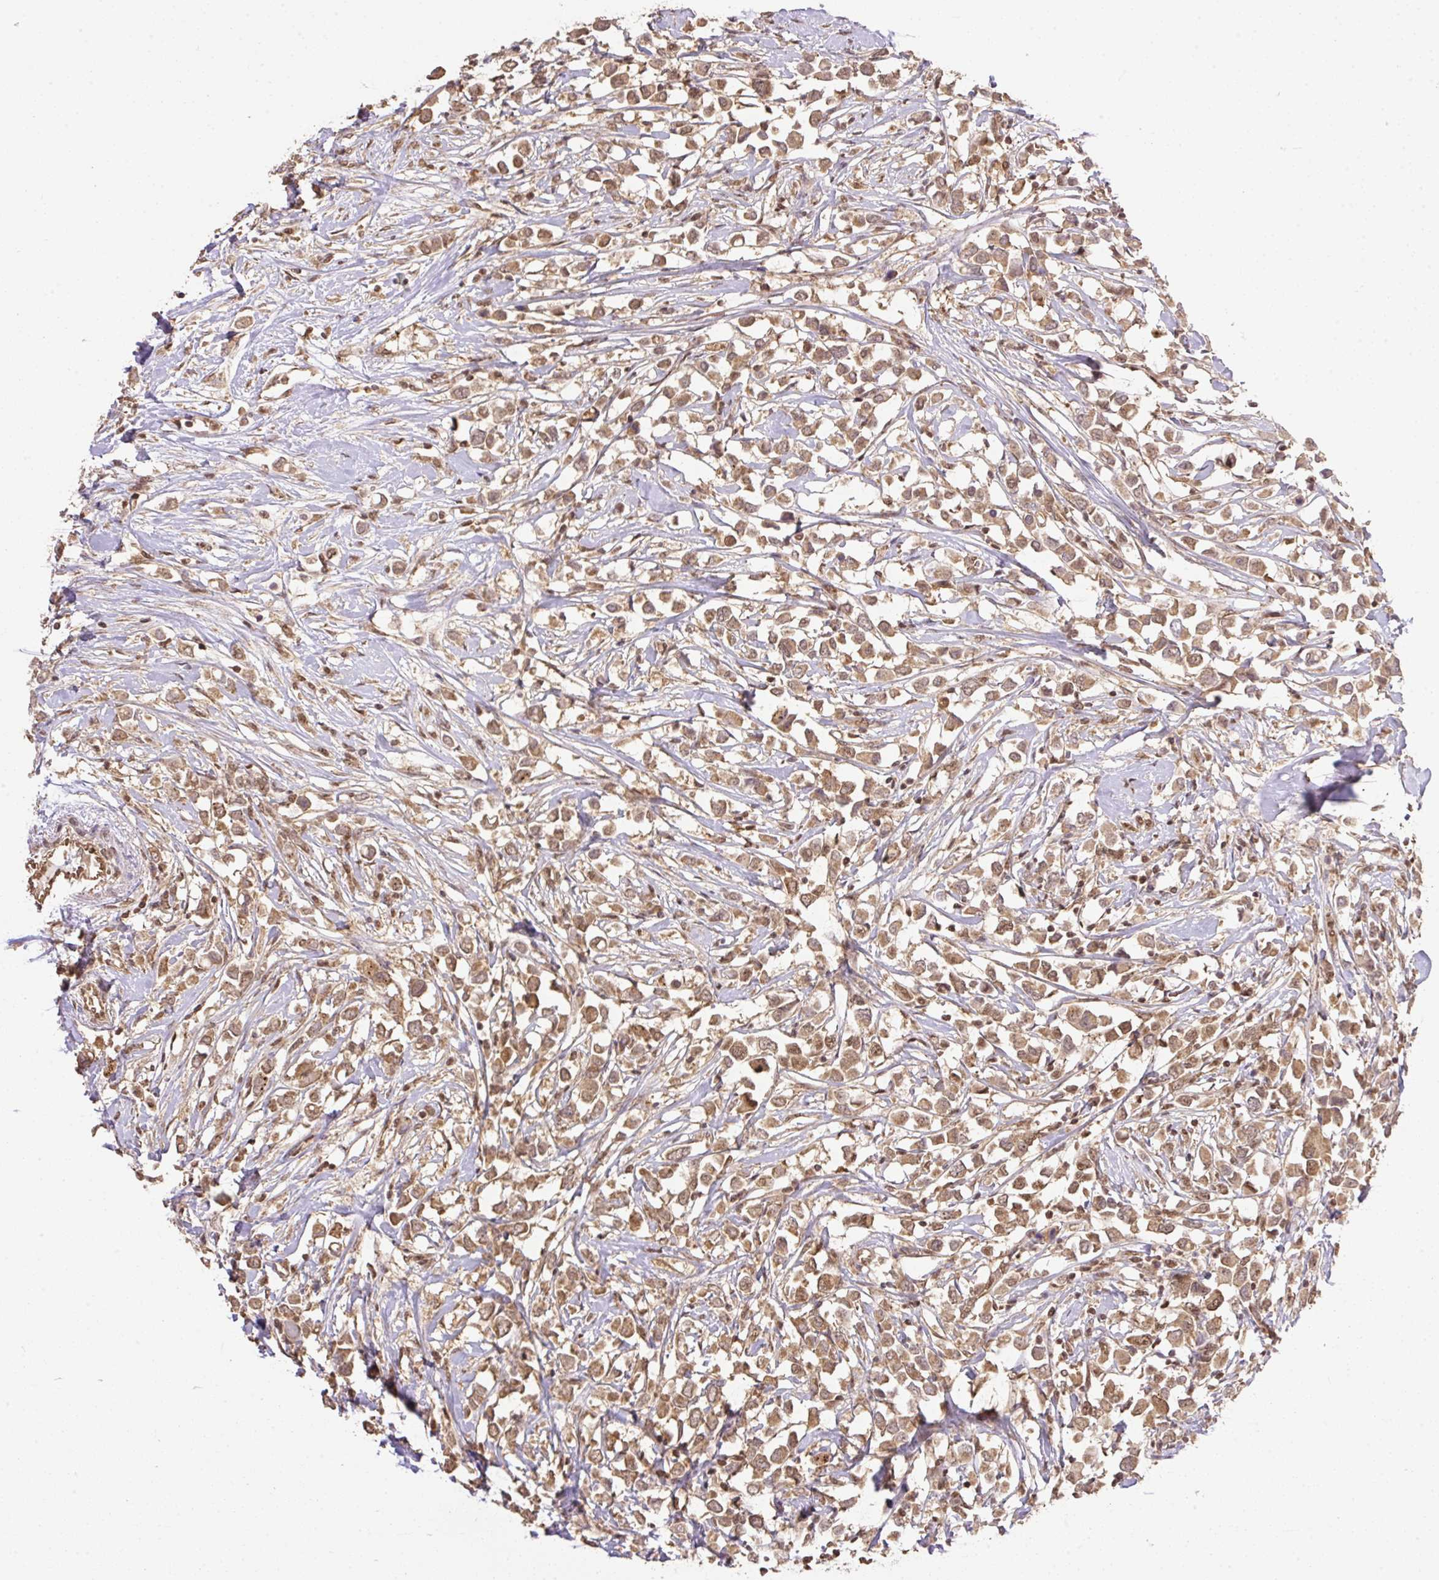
{"staining": {"intensity": "moderate", "quantity": ">75%", "location": "cytoplasmic/membranous,nuclear"}, "tissue": "breast cancer", "cell_type": "Tumor cells", "image_type": "cancer", "snomed": [{"axis": "morphology", "description": "Duct carcinoma"}, {"axis": "topography", "description": "Breast"}], "caption": "DAB (3,3'-diaminobenzidine) immunohistochemical staining of human intraductal carcinoma (breast) demonstrates moderate cytoplasmic/membranous and nuclear protein staining in approximately >75% of tumor cells. The staining was performed using DAB, with brown indicating positive protein expression. Nuclei are stained blue with hematoxylin.", "gene": "VPS25", "patient": {"sex": "female", "age": 61}}